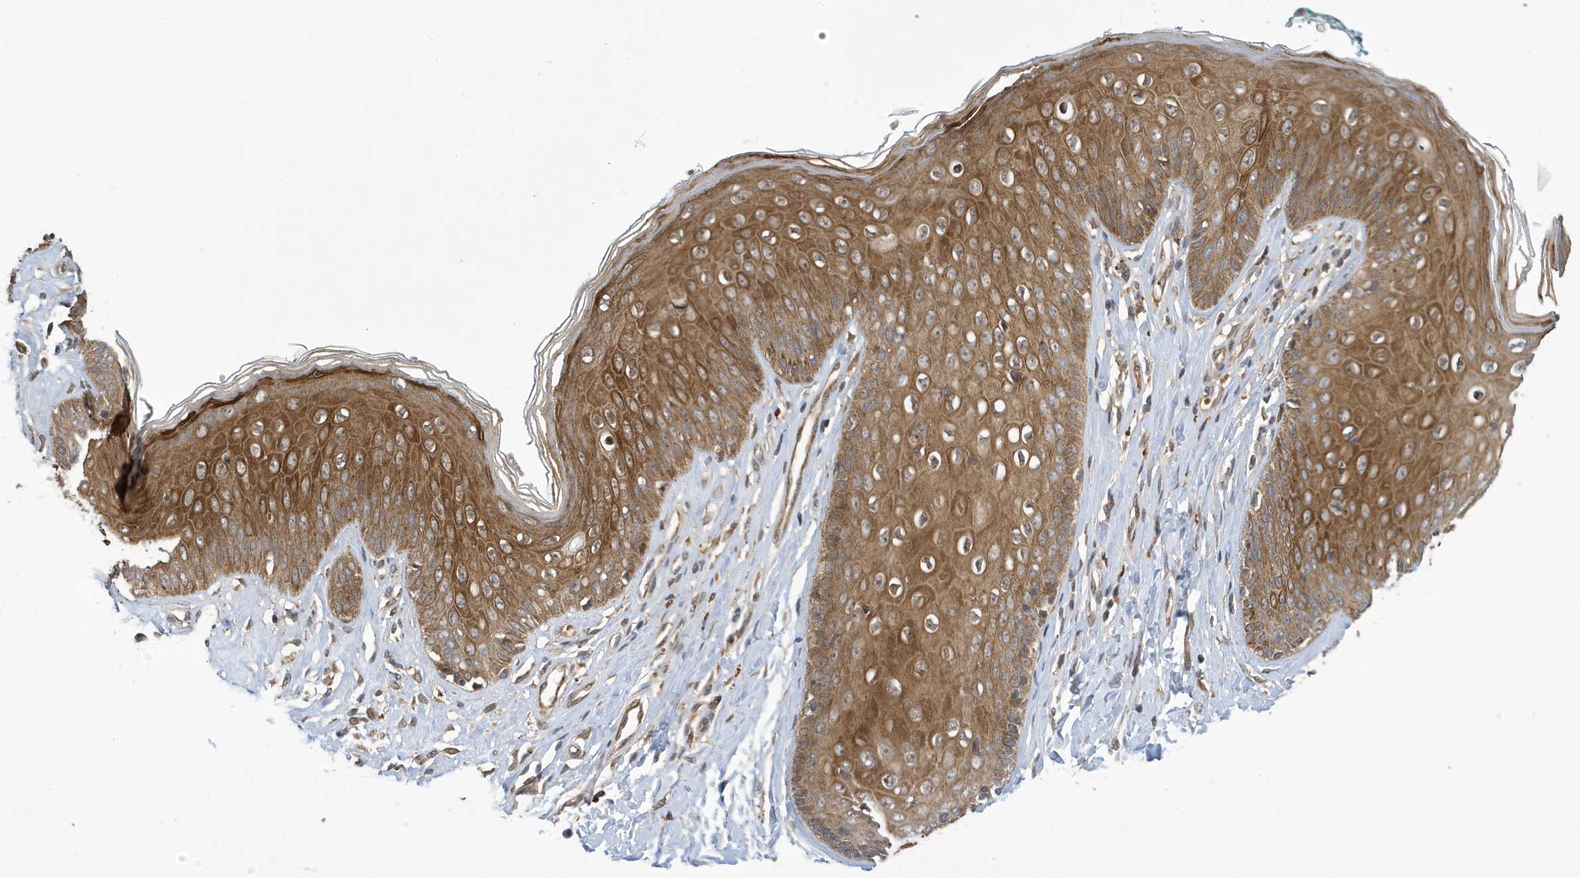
{"staining": {"intensity": "strong", "quantity": ">75%", "location": "cytoplasmic/membranous"}, "tissue": "skin", "cell_type": "Epidermal cells", "image_type": "normal", "snomed": [{"axis": "morphology", "description": "Normal tissue, NOS"}, {"axis": "morphology", "description": "Squamous cell carcinoma, NOS"}, {"axis": "topography", "description": "Vulva"}], "caption": "High-power microscopy captured an immunohistochemistry (IHC) micrograph of normal skin, revealing strong cytoplasmic/membranous expression in about >75% of epidermal cells. Immunohistochemistry (ihc) stains the protein of interest in brown and the nuclei are stained blue.", "gene": "NCOA7", "patient": {"sex": "female", "age": 85}}